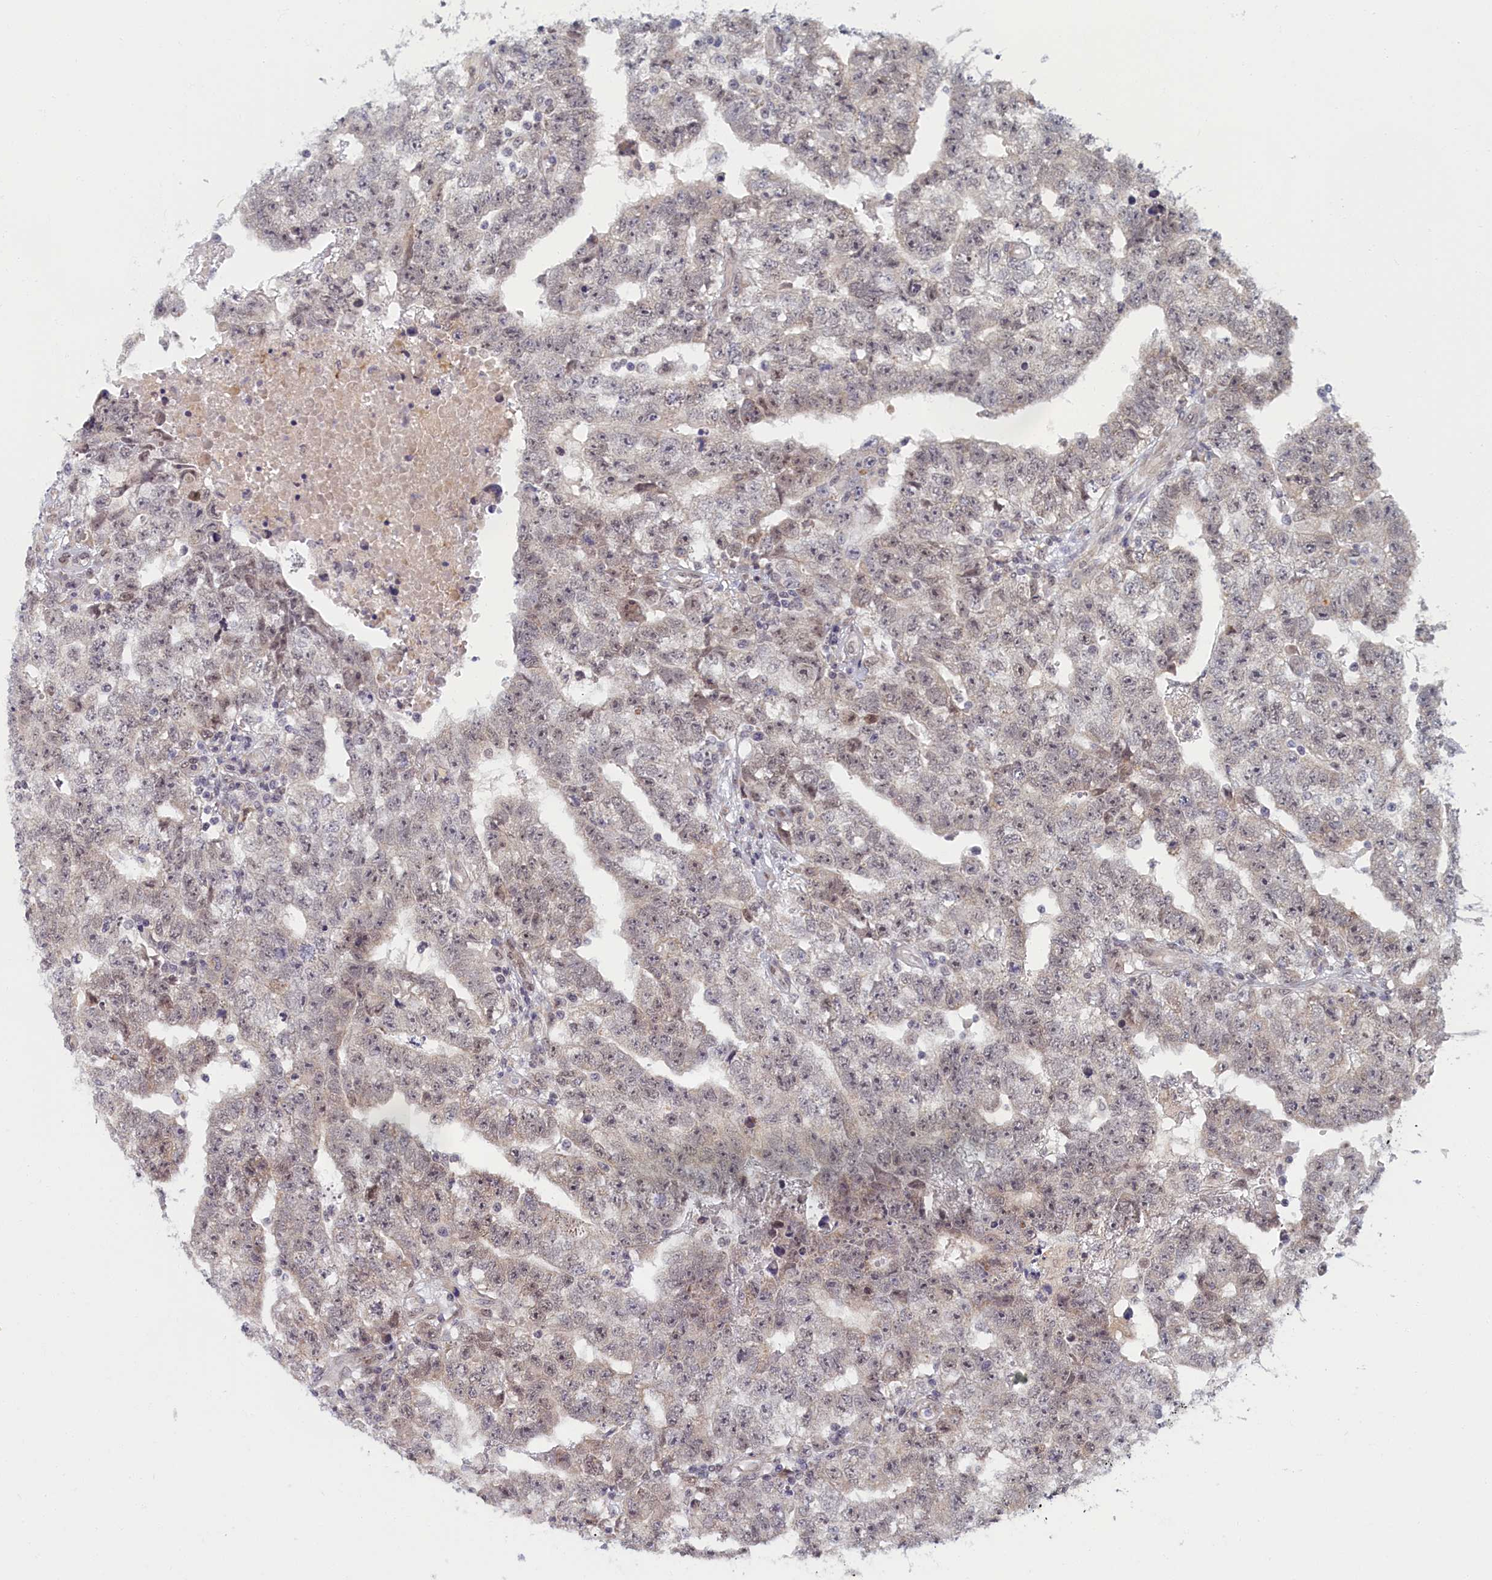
{"staining": {"intensity": "weak", "quantity": "<25%", "location": "nuclear"}, "tissue": "testis cancer", "cell_type": "Tumor cells", "image_type": "cancer", "snomed": [{"axis": "morphology", "description": "Carcinoma, Embryonal, NOS"}, {"axis": "topography", "description": "Testis"}], "caption": "IHC photomicrograph of testis embryonal carcinoma stained for a protein (brown), which exhibits no expression in tumor cells. The staining is performed using DAB (3,3'-diaminobenzidine) brown chromogen with nuclei counter-stained in using hematoxylin.", "gene": "DNAJC17", "patient": {"sex": "male", "age": 25}}